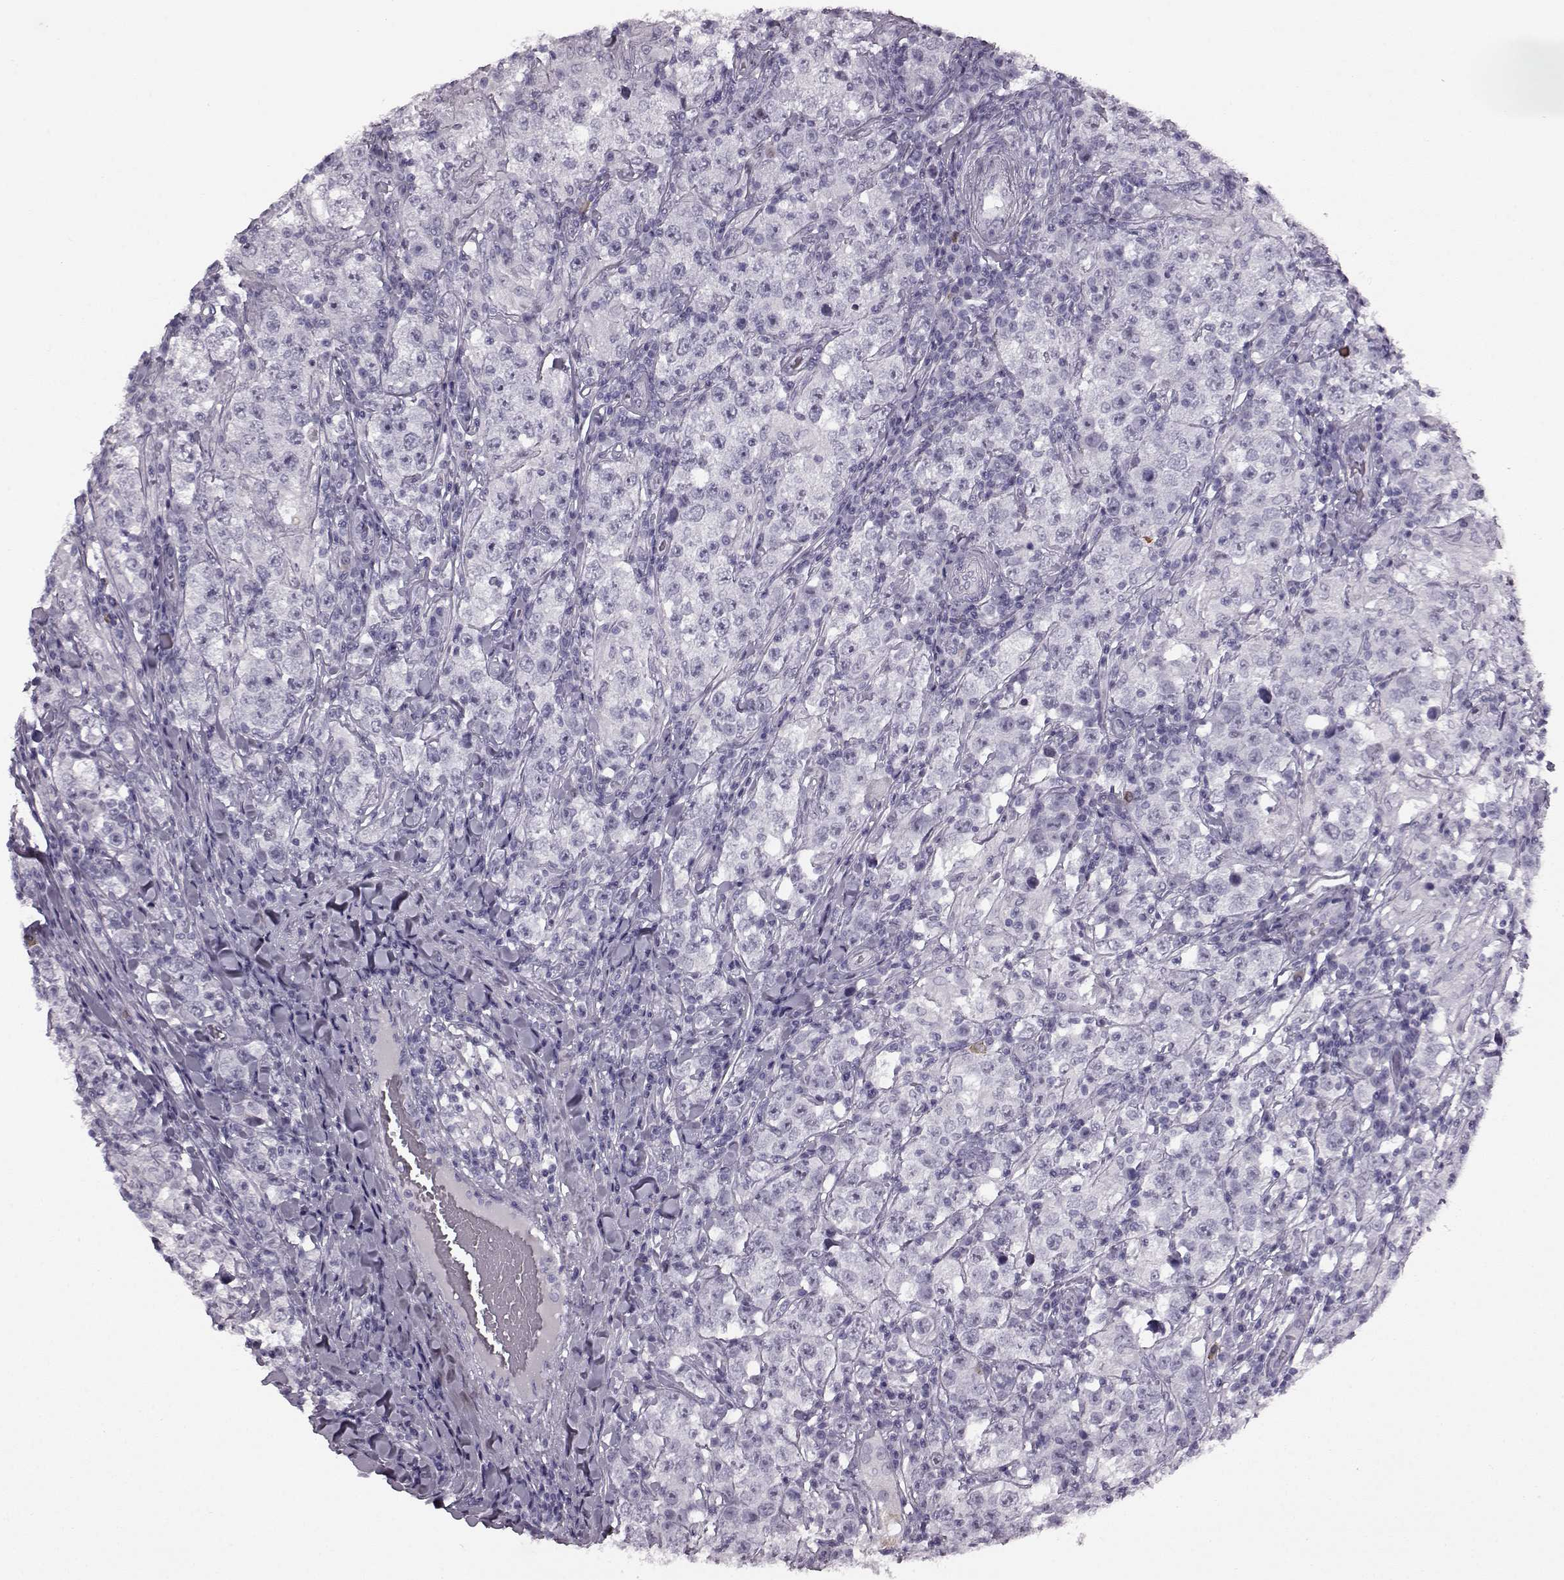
{"staining": {"intensity": "negative", "quantity": "none", "location": "none"}, "tissue": "testis cancer", "cell_type": "Tumor cells", "image_type": "cancer", "snomed": [{"axis": "morphology", "description": "Seminoma, NOS"}, {"axis": "morphology", "description": "Carcinoma, Embryonal, NOS"}, {"axis": "topography", "description": "Testis"}], "caption": "Tumor cells are negative for brown protein staining in seminoma (testis).", "gene": "PRPH2", "patient": {"sex": "male", "age": 41}}